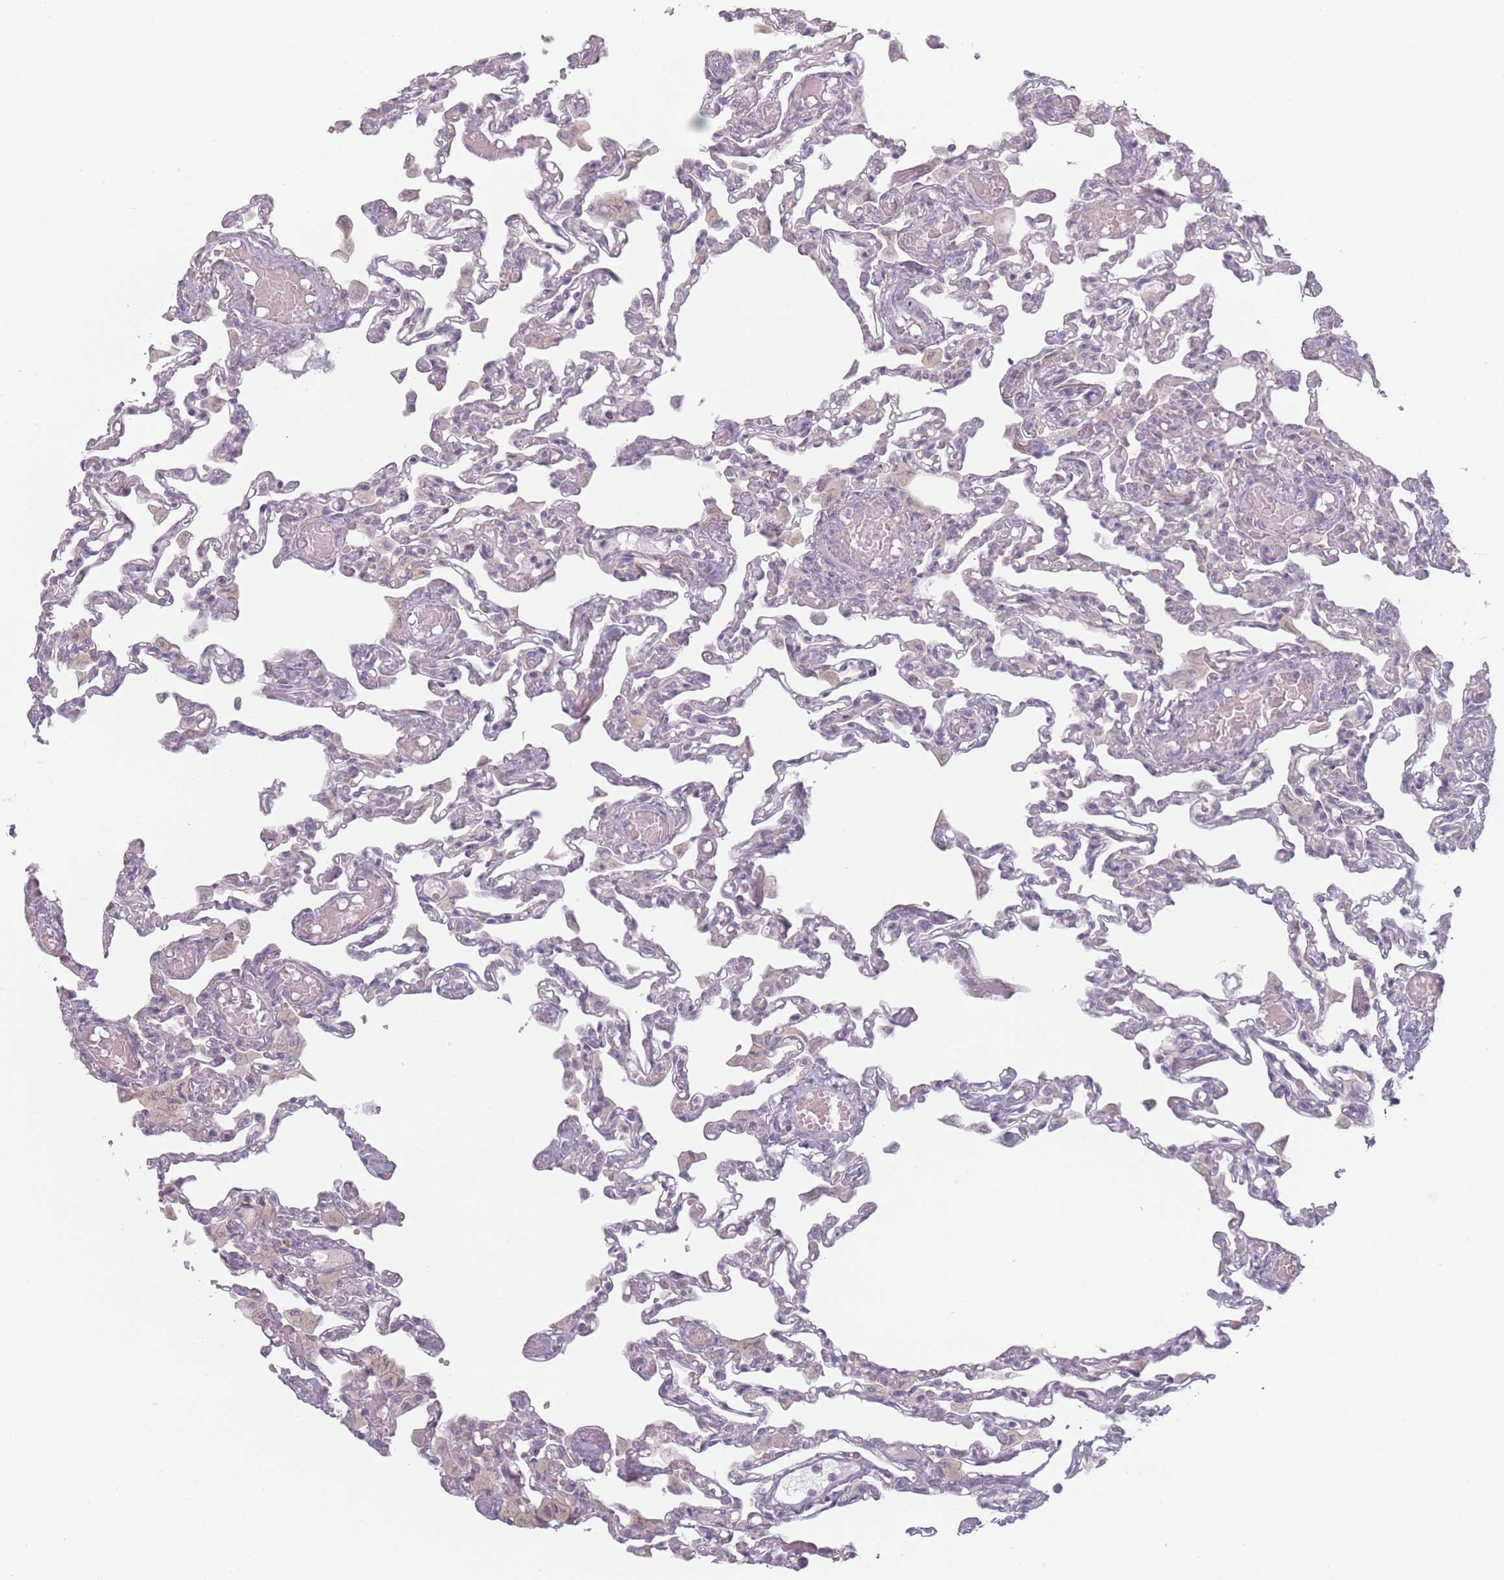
{"staining": {"intensity": "negative", "quantity": "none", "location": "none"}, "tissue": "lung", "cell_type": "Alveolar cells", "image_type": "normal", "snomed": [{"axis": "morphology", "description": "Normal tissue, NOS"}, {"axis": "topography", "description": "Bronchus"}, {"axis": "topography", "description": "Lung"}], "caption": "Immunohistochemistry histopathology image of unremarkable lung: lung stained with DAB demonstrates no significant protein positivity in alveolar cells.", "gene": "RASL10B", "patient": {"sex": "female", "age": 49}}